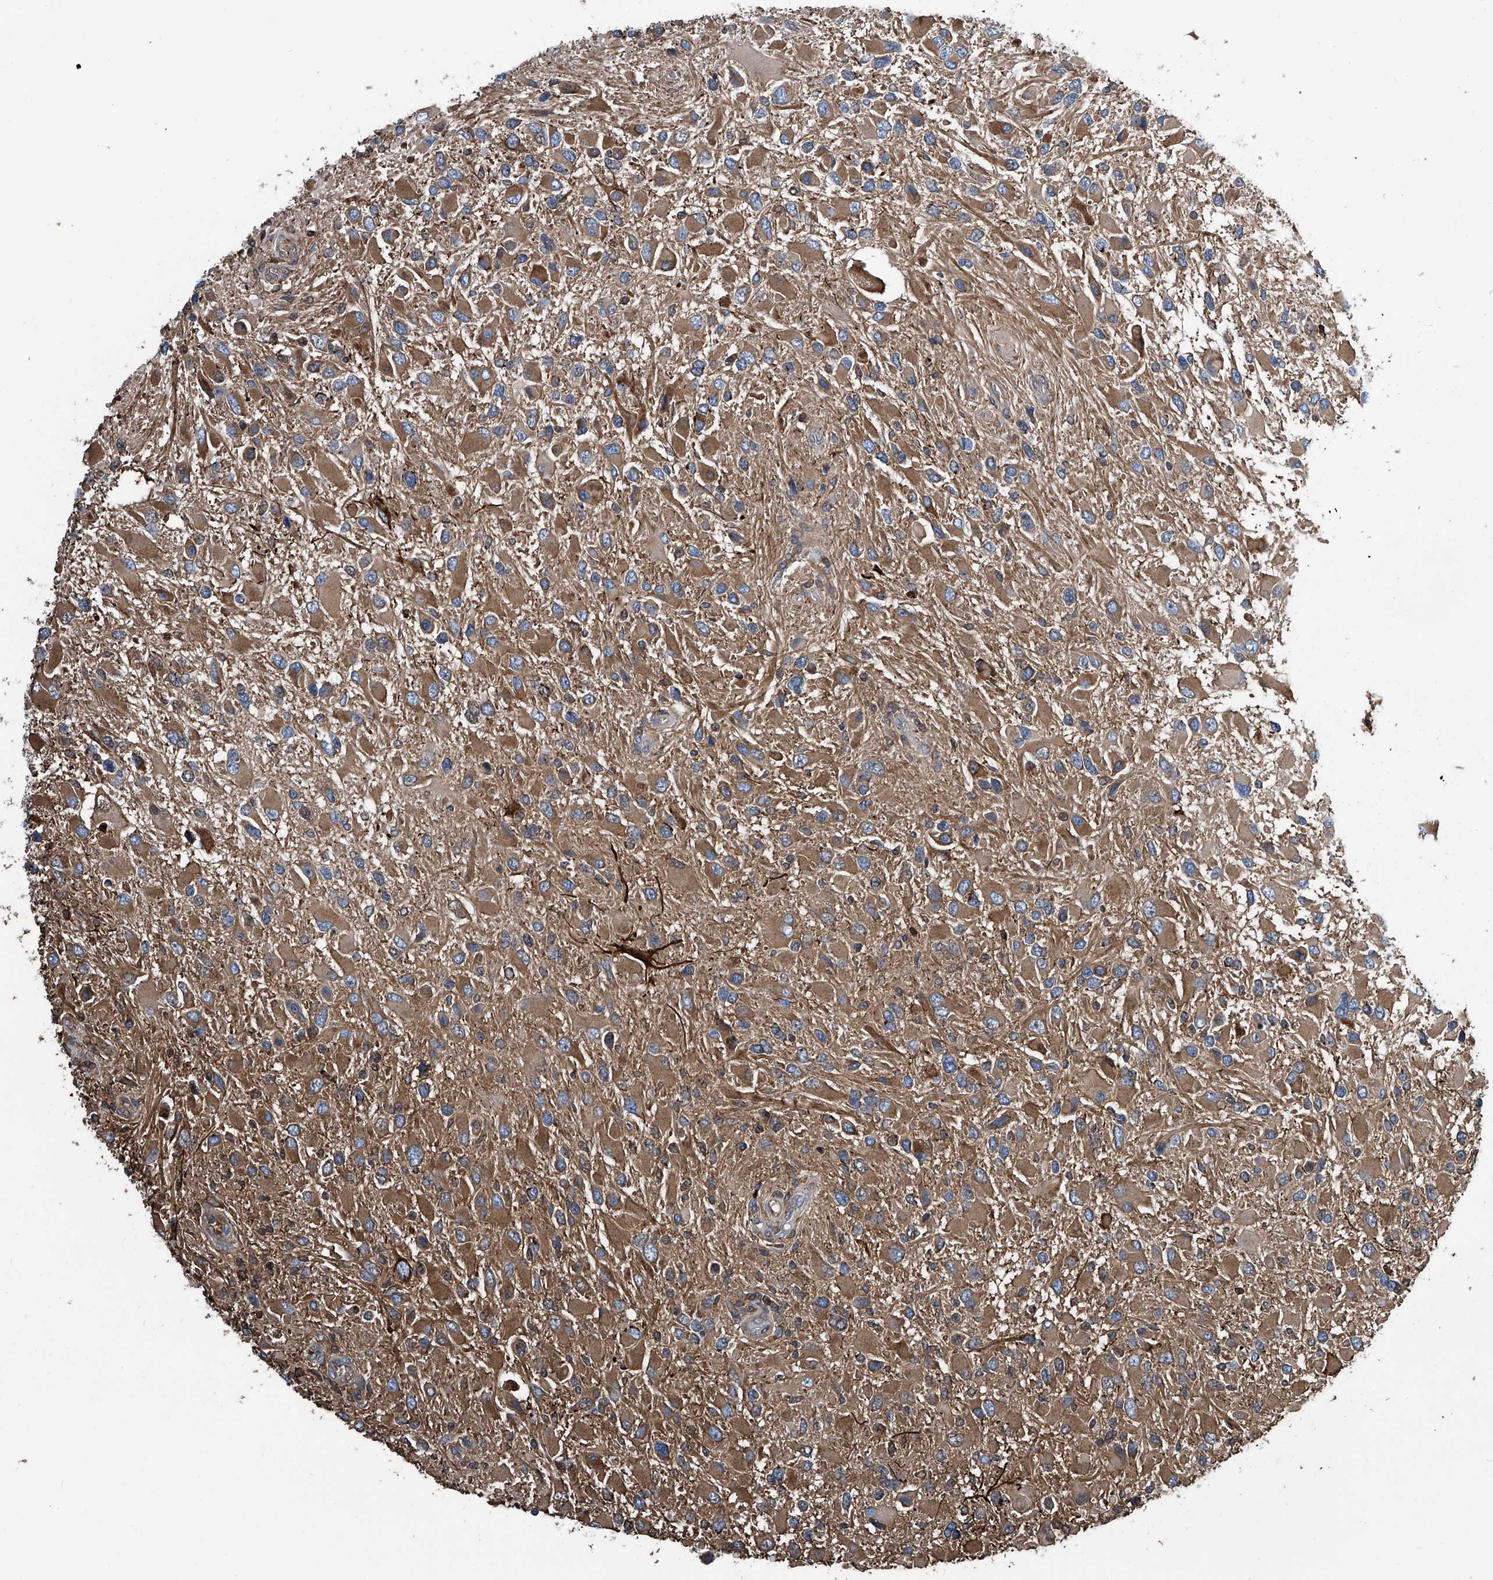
{"staining": {"intensity": "moderate", "quantity": ">75%", "location": "cytoplasmic/membranous"}, "tissue": "glioma", "cell_type": "Tumor cells", "image_type": "cancer", "snomed": [{"axis": "morphology", "description": "Glioma, malignant, High grade"}, {"axis": "topography", "description": "Brain"}], "caption": "The histopathology image reveals staining of glioma, revealing moderate cytoplasmic/membranous protein positivity (brown color) within tumor cells.", "gene": "ZNF484", "patient": {"sex": "male", "age": 53}}